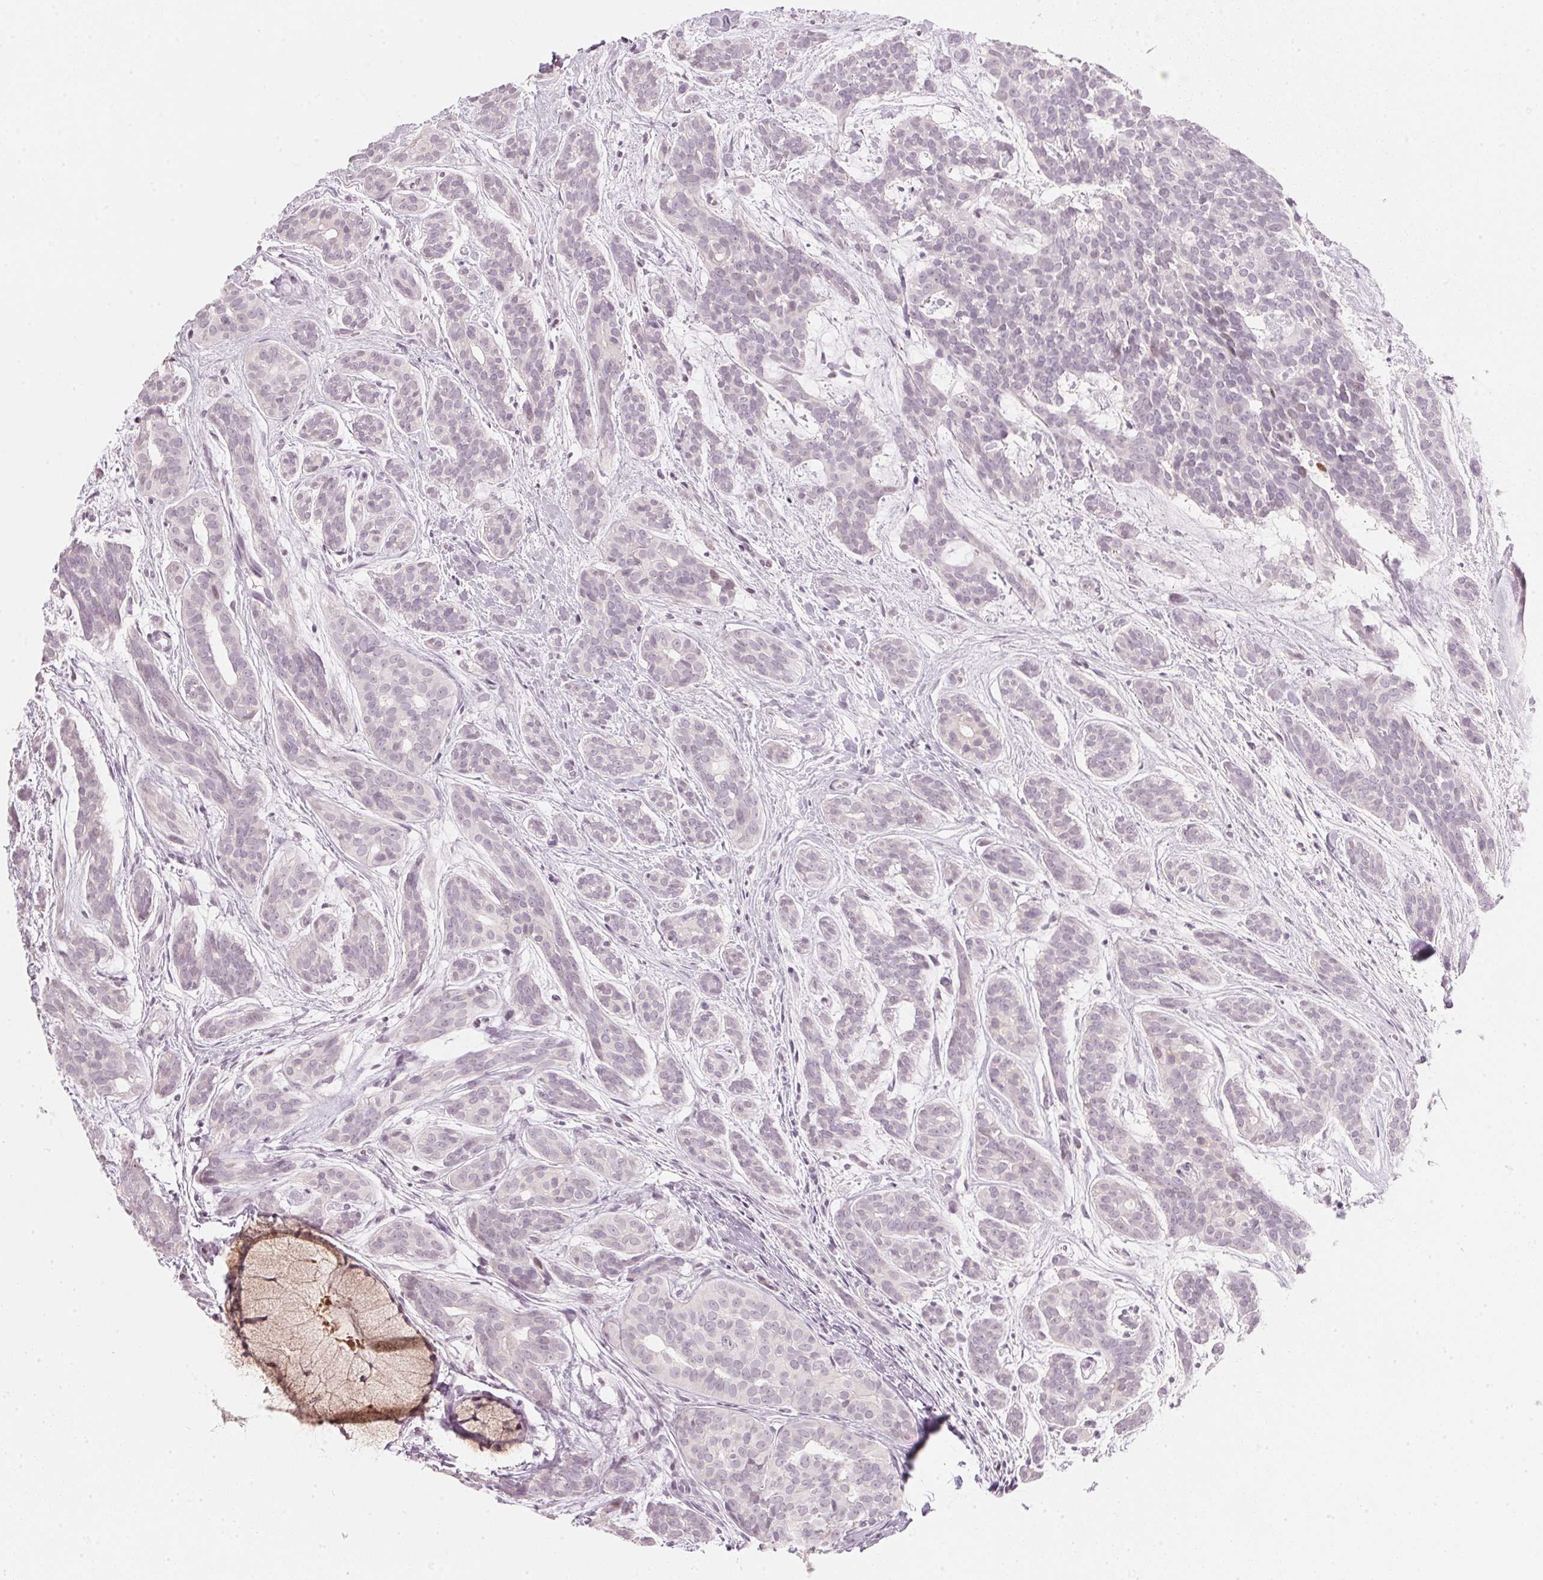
{"staining": {"intensity": "negative", "quantity": "none", "location": "none"}, "tissue": "head and neck cancer", "cell_type": "Tumor cells", "image_type": "cancer", "snomed": [{"axis": "morphology", "description": "Adenocarcinoma, NOS"}, {"axis": "topography", "description": "Head-Neck"}], "caption": "High magnification brightfield microscopy of head and neck cancer (adenocarcinoma) stained with DAB (brown) and counterstained with hematoxylin (blue): tumor cells show no significant expression.", "gene": "SFRP4", "patient": {"sex": "male", "age": 66}}